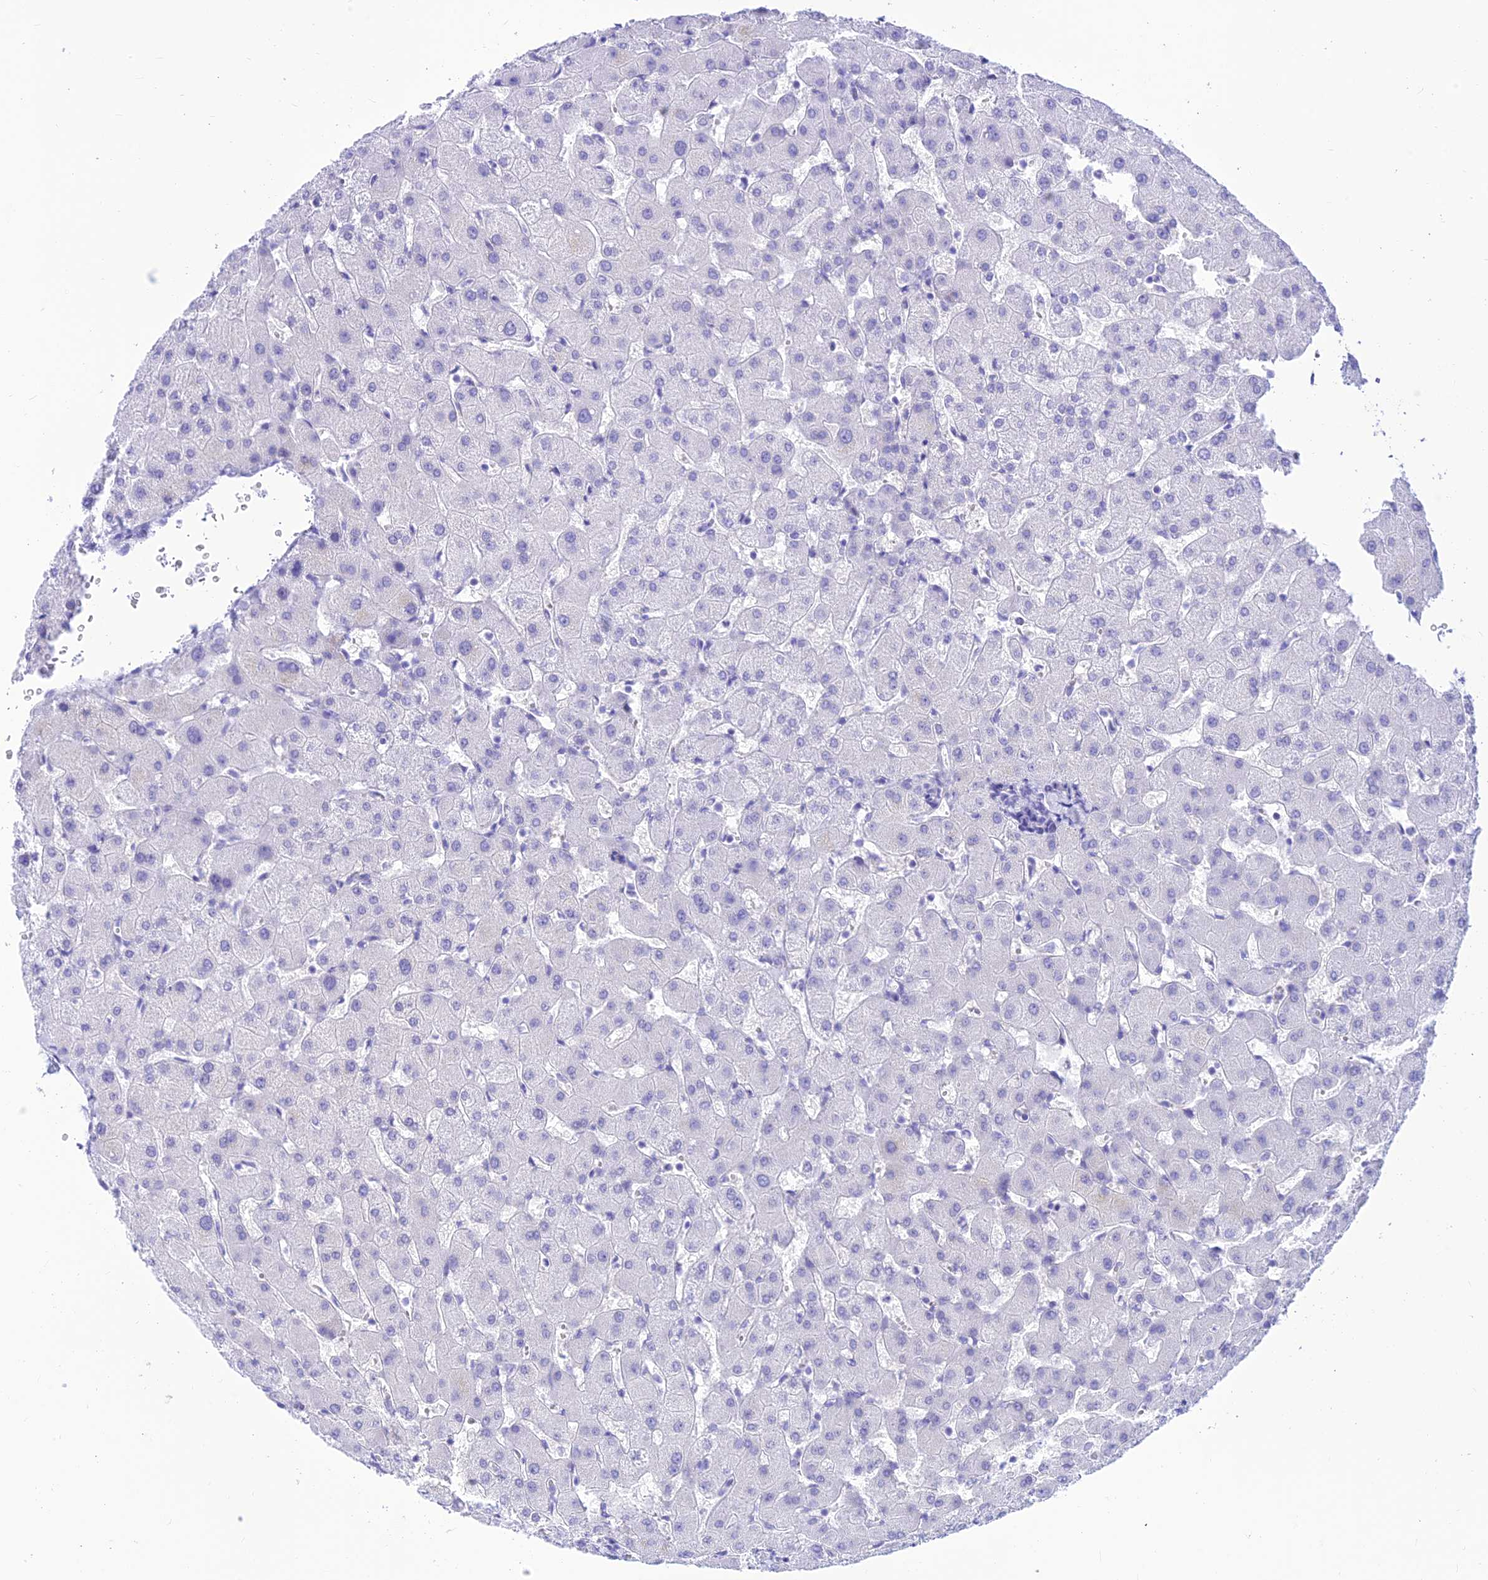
{"staining": {"intensity": "negative", "quantity": "none", "location": "none"}, "tissue": "liver", "cell_type": "Cholangiocytes", "image_type": "normal", "snomed": [{"axis": "morphology", "description": "Normal tissue, NOS"}, {"axis": "topography", "description": "Liver"}], "caption": "High magnification brightfield microscopy of benign liver stained with DAB (brown) and counterstained with hematoxylin (blue): cholangiocytes show no significant expression. (DAB IHC, high magnification).", "gene": "PRNP", "patient": {"sex": "female", "age": 63}}